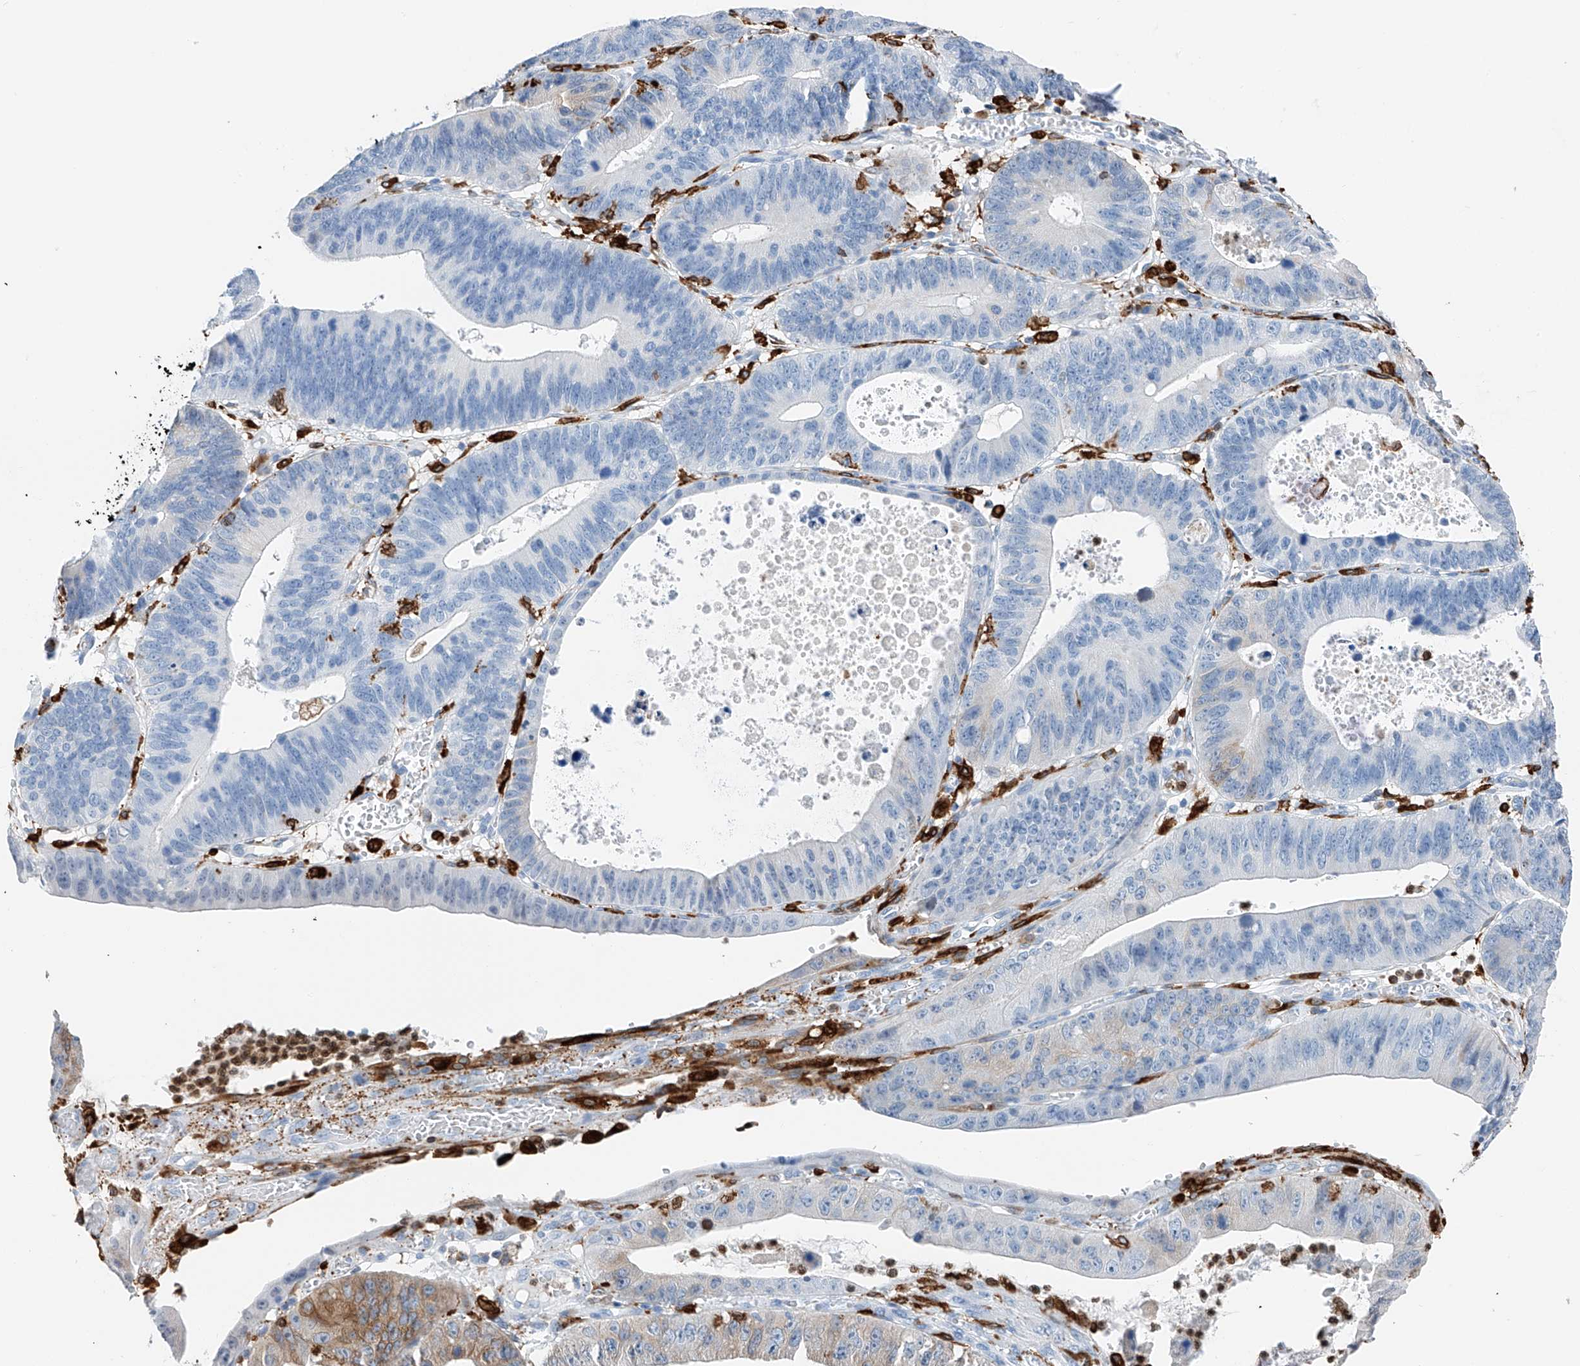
{"staining": {"intensity": "moderate", "quantity": "<25%", "location": "cytoplasmic/membranous"}, "tissue": "stomach cancer", "cell_type": "Tumor cells", "image_type": "cancer", "snomed": [{"axis": "morphology", "description": "Adenocarcinoma, NOS"}, {"axis": "topography", "description": "Stomach"}], "caption": "Immunohistochemistry (IHC) photomicrograph of human stomach cancer stained for a protein (brown), which reveals low levels of moderate cytoplasmic/membranous expression in about <25% of tumor cells.", "gene": "TBXAS1", "patient": {"sex": "male", "age": 59}}